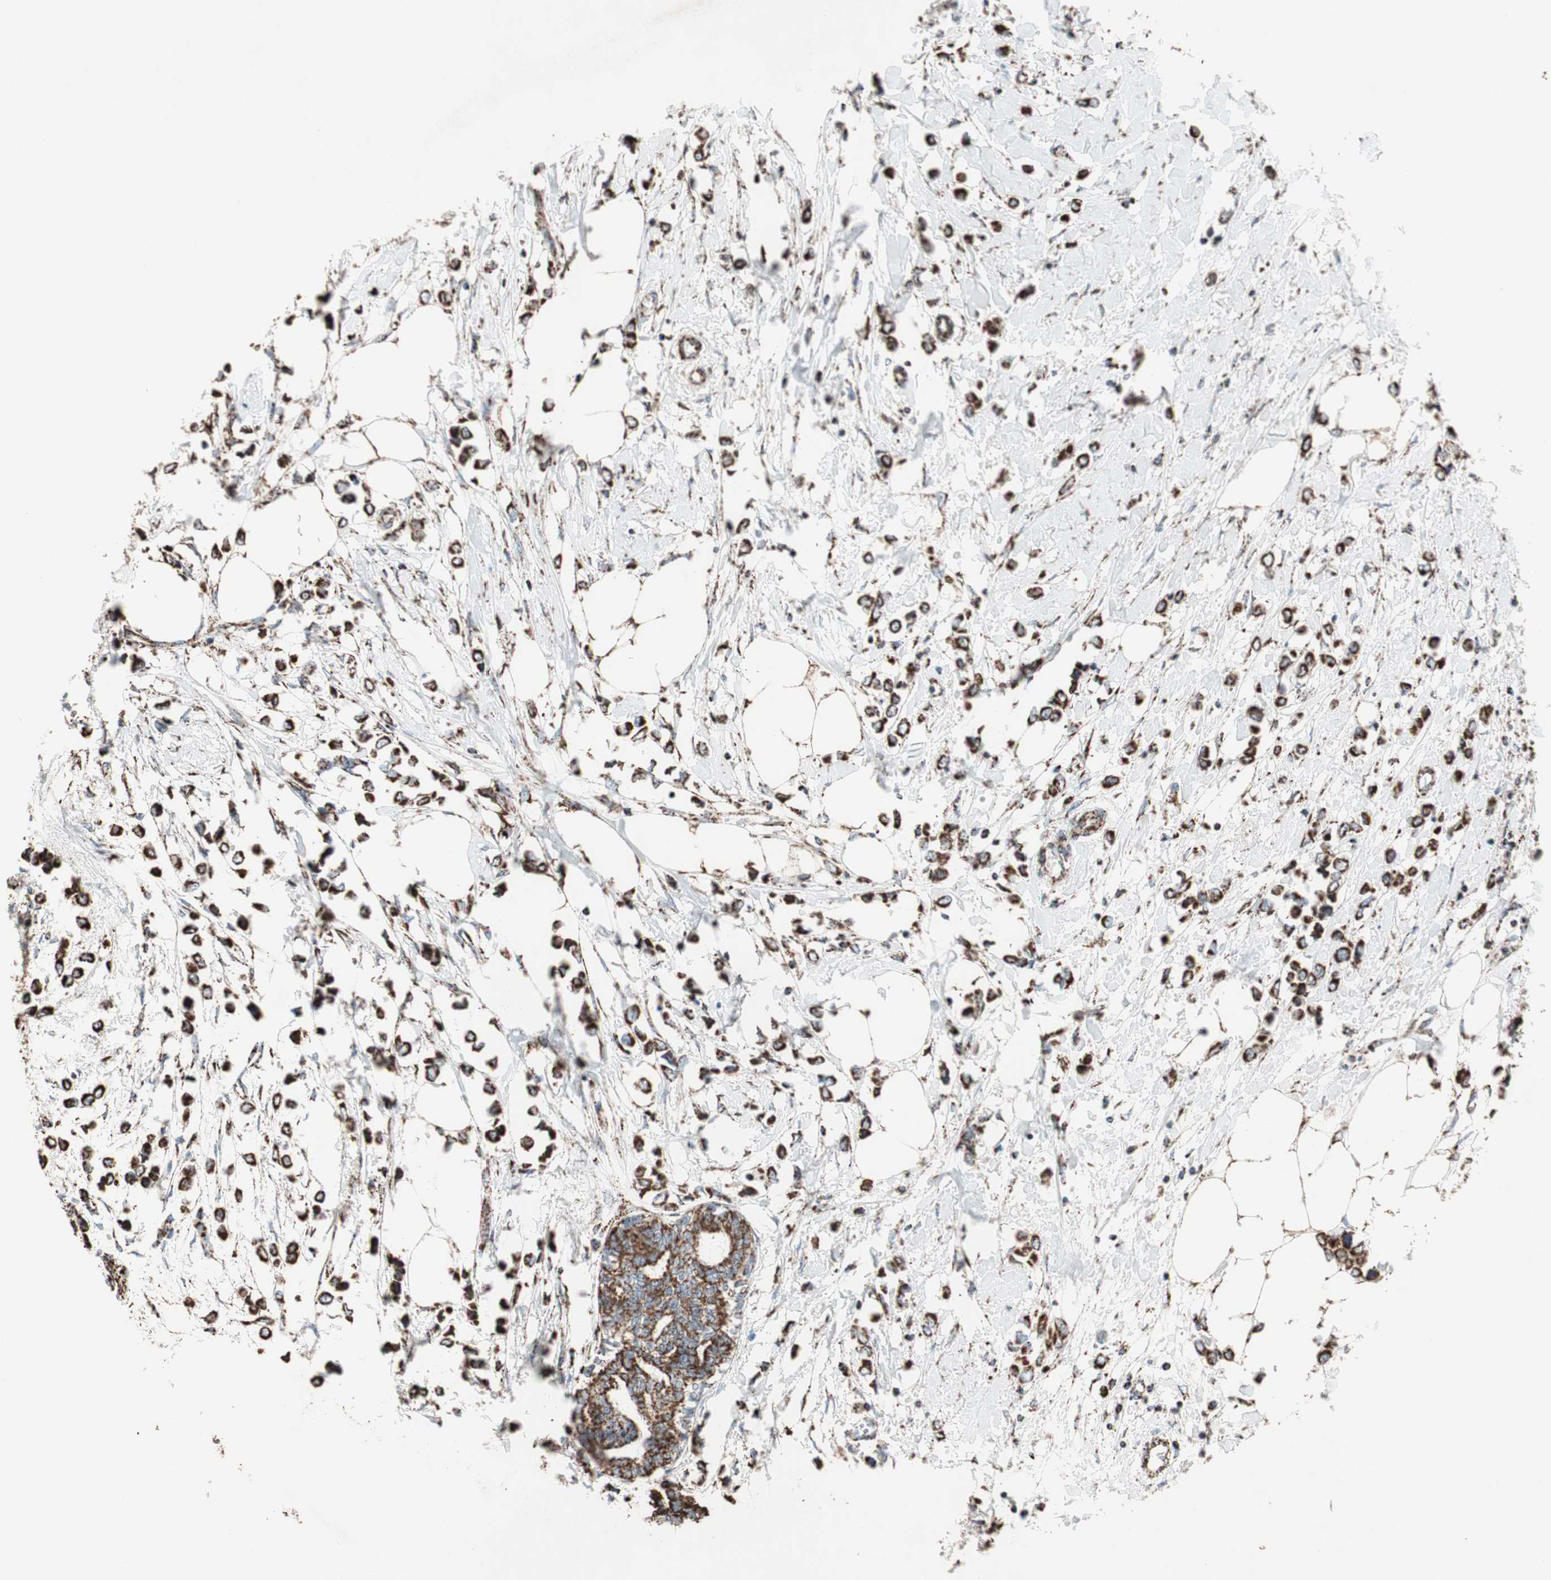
{"staining": {"intensity": "strong", "quantity": ">75%", "location": "cytoplasmic/membranous"}, "tissue": "breast cancer", "cell_type": "Tumor cells", "image_type": "cancer", "snomed": [{"axis": "morphology", "description": "Lobular carcinoma"}, {"axis": "topography", "description": "Breast"}], "caption": "An image showing strong cytoplasmic/membranous expression in about >75% of tumor cells in breast cancer, as visualized by brown immunohistochemical staining.", "gene": "PCSK4", "patient": {"sex": "female", "age": 51}}